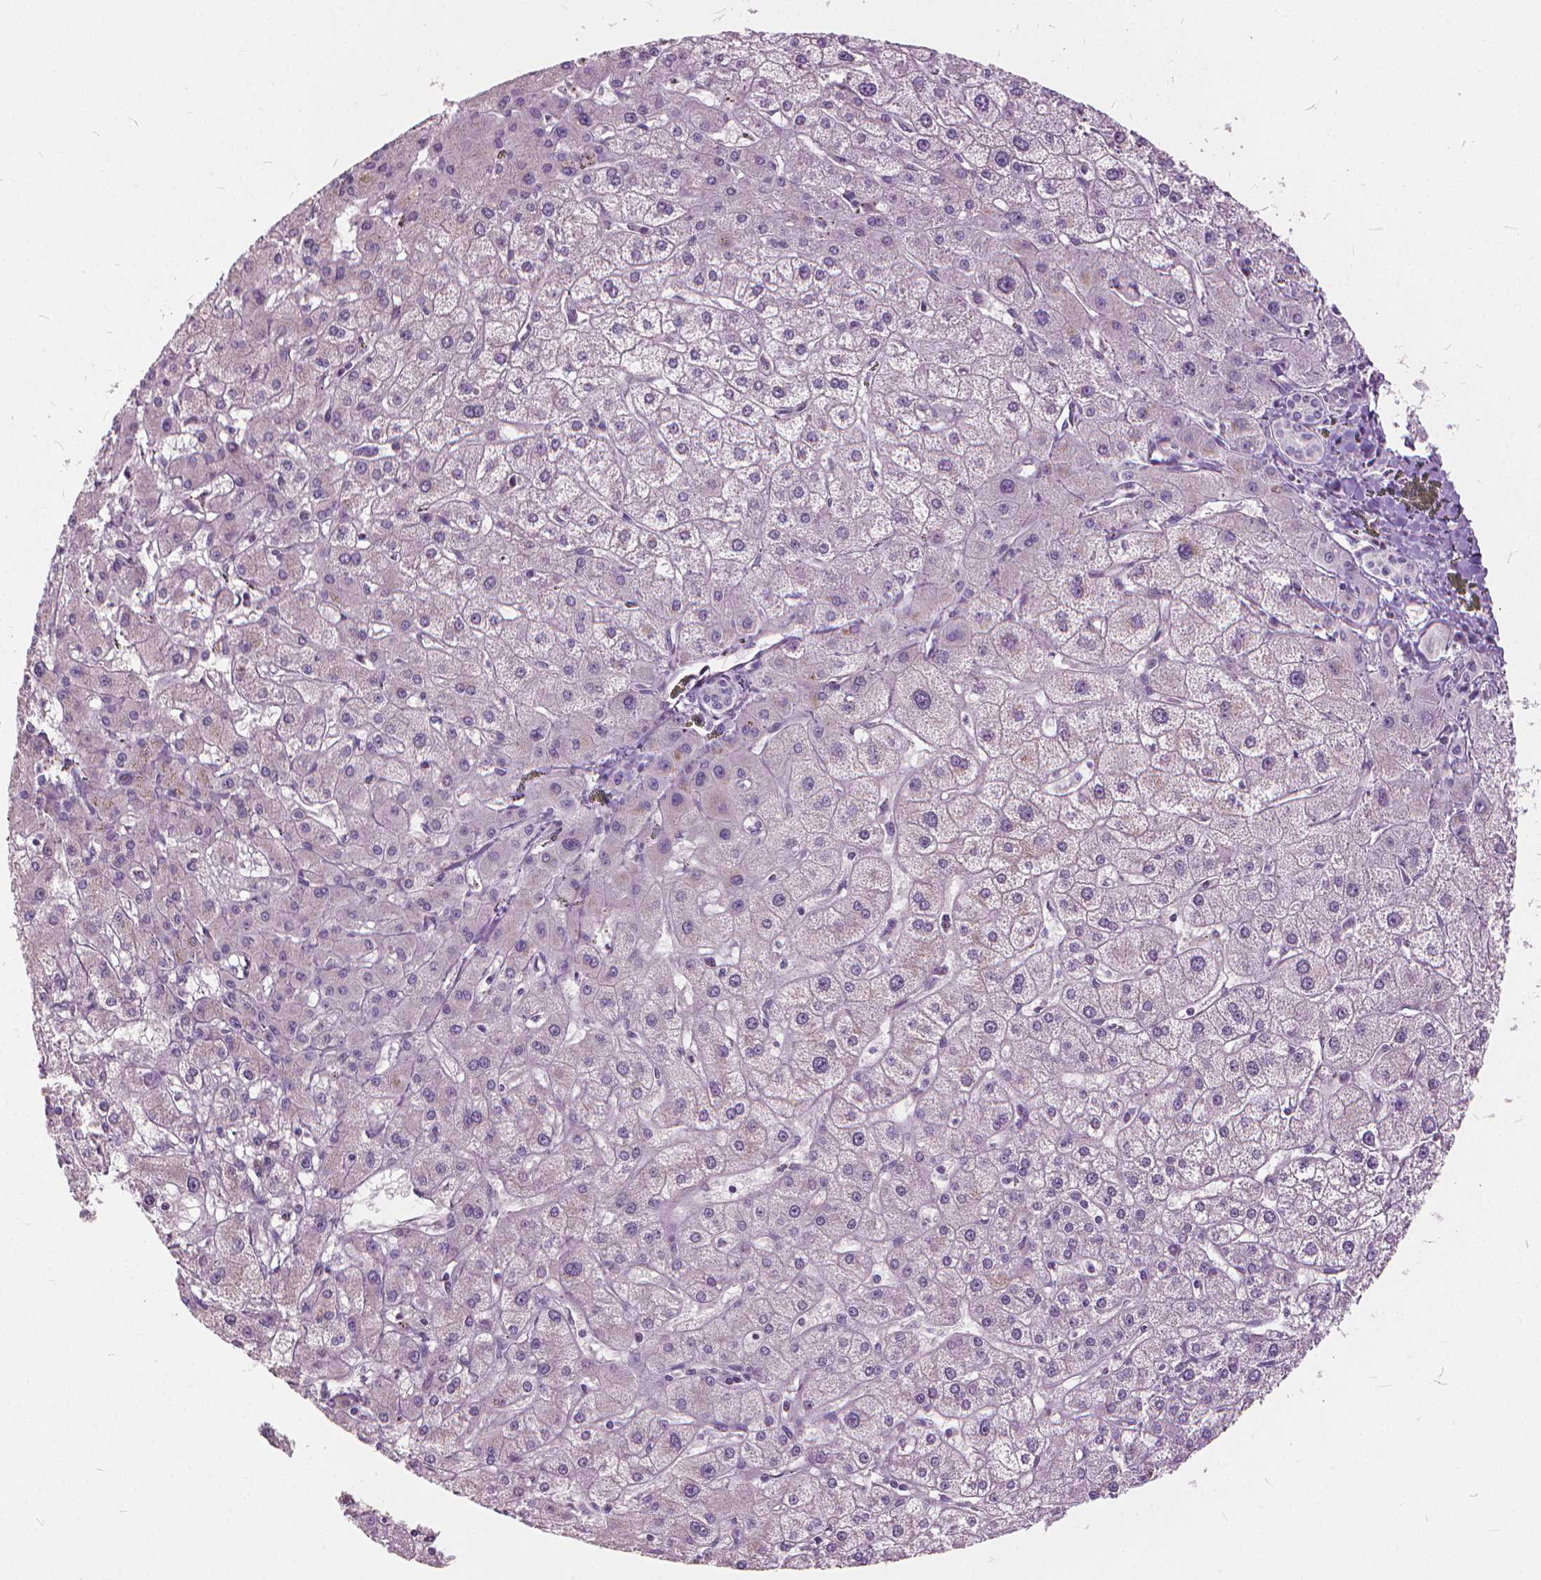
{"staining": {"intensity": "negative", "quantity": "none", "location": "none"}, "tissue": "liver cancer", "cell_type": "Tumor cells", "image_type": "cancer", "snomed": [{"axis": "morphology", "description": "Cholangiocarcinoma"}, {"axis": "topography", "description": "Liver"}], "caption": "Tumor cells show no significant protein staining in liver cancer. Nuclei are stained in blue.", "gene": "STAT5B", "patient": {"sex": "female", "age": 60}}